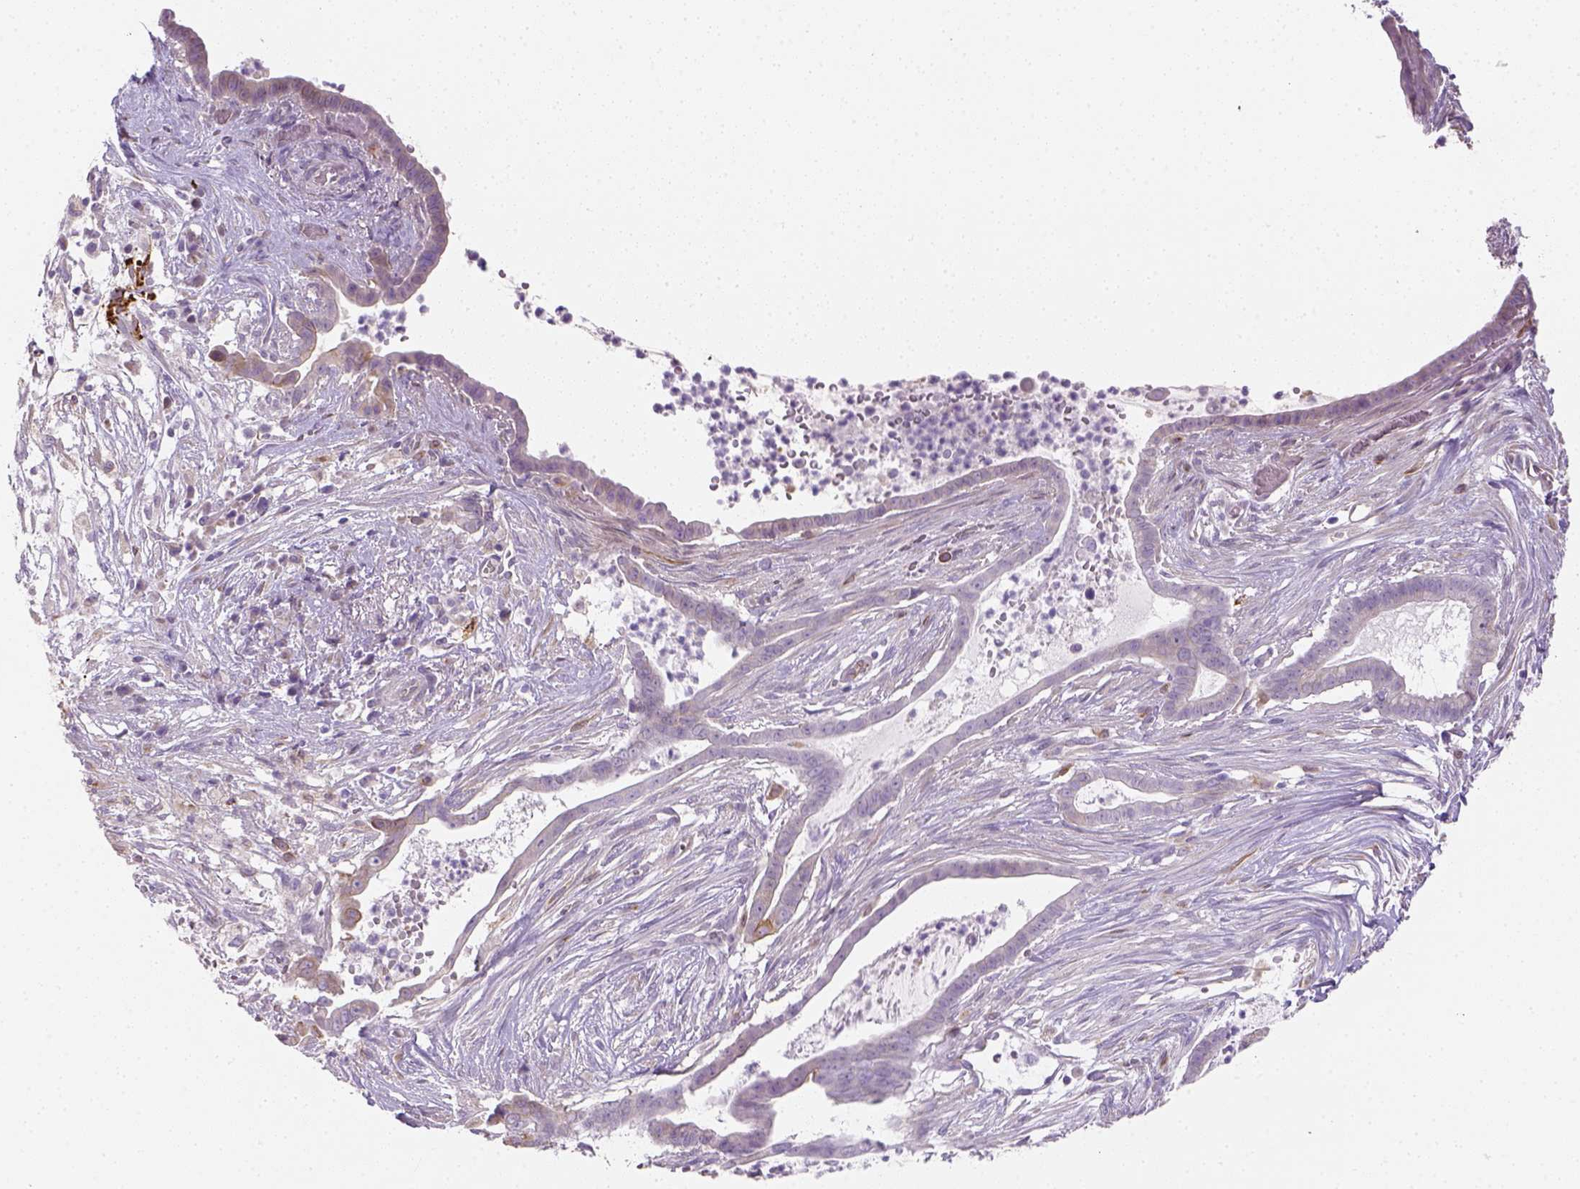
{"staining": {"intensity": "weak", "quantity": "<25%", "location": "cytoplasmic/membranous"}, "tissue": "pancreatic cancer", "cell_type": "Tumor cells", "image_type": "cancer", "snomed": [{"axis": "morphology", "description": "Adenocarcinoma, NOS"}, {"axis": "topography", "description": "Pancreas"}], "caption": "A photomicrograph of human pancreatic adenocarcinoma is negative for staining in tumor cells. (Brightfield microscopy of DAB (3,3'-diaminobenzidine) immunohistochemistry (IHC) at high magnification).", "gene": "CACNB1", "patient": {"sex": "male", "age": 61}}